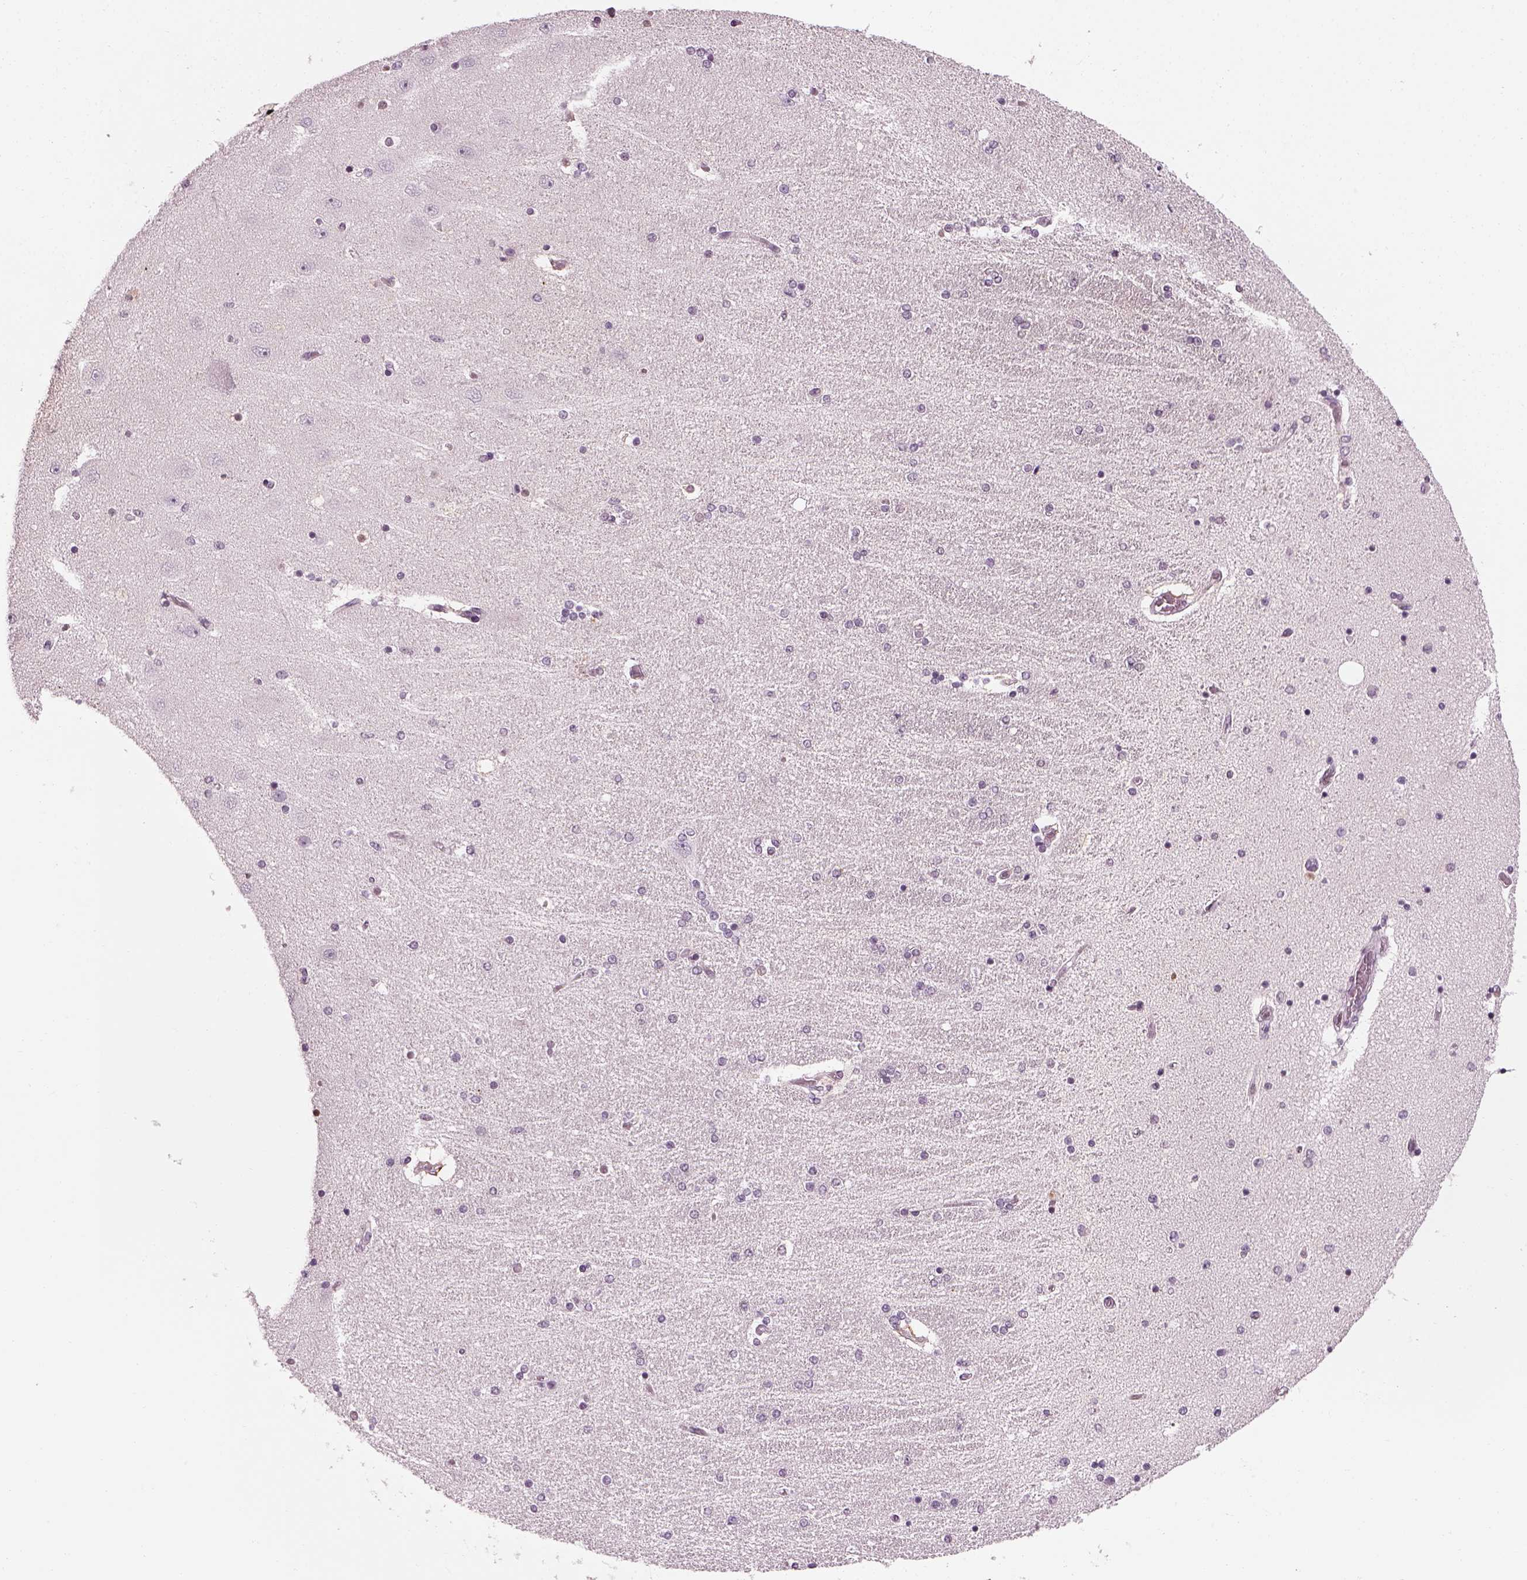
{"staining": {"intensity": "negative", "quantity": "none", "location": "none"}, "tissue": "hippocampus", "cell_type": "Glial cells", "image_type": "normal", "snomed": [{"axis": "morphology", "description": "Normal tissue, NOS"}, {"axis": "topography", "description": "Hippocampus"}], "caption": "Photomicrograph shows no protein staining in glial cells of normal hippocampus.", "gene": "KCNG2", "patient": {"sex": "female", "age": 54}}